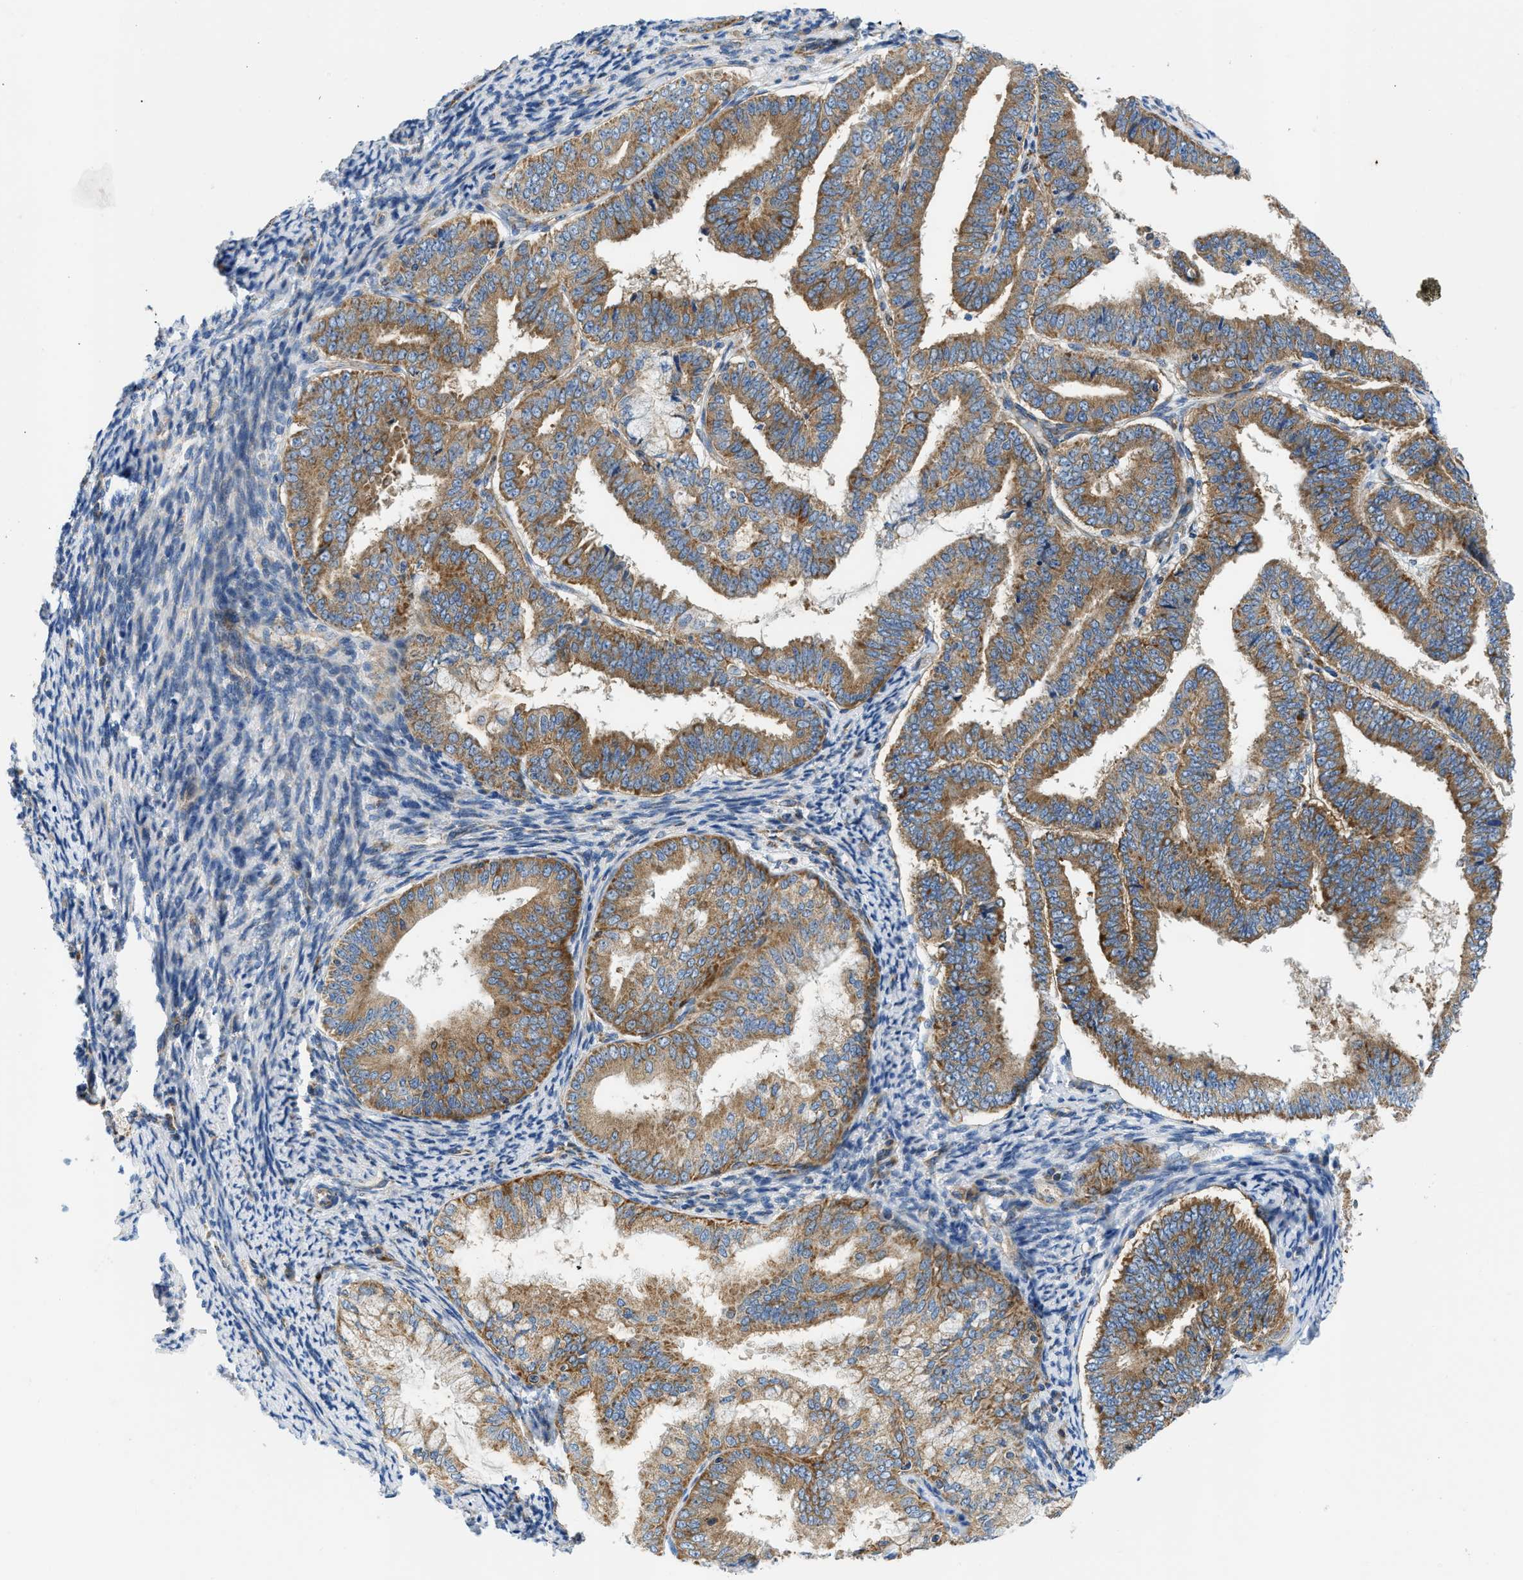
{"staining": {"intensity": "moderate", "quantity": ">75%", "location": "cytoplasmic/membranous"}, "tissue": "endometrial cancer", "cell_type": "Tumor cells", "image_type": "cancer", "snomed": [{"axis": "morphology", "description": "Adenocarcinoma, NOS"}, {"axis": "topography", "description": "Endometrium"}], "caption": "Endometrial cancer was stained to show a protein in brown. There is medium levels of moderate cytoplasmic/membranous expression in about >75% of tumor cells.", "gene": "CAMKK2", "patient": {"sex": "female", "age": 63}}